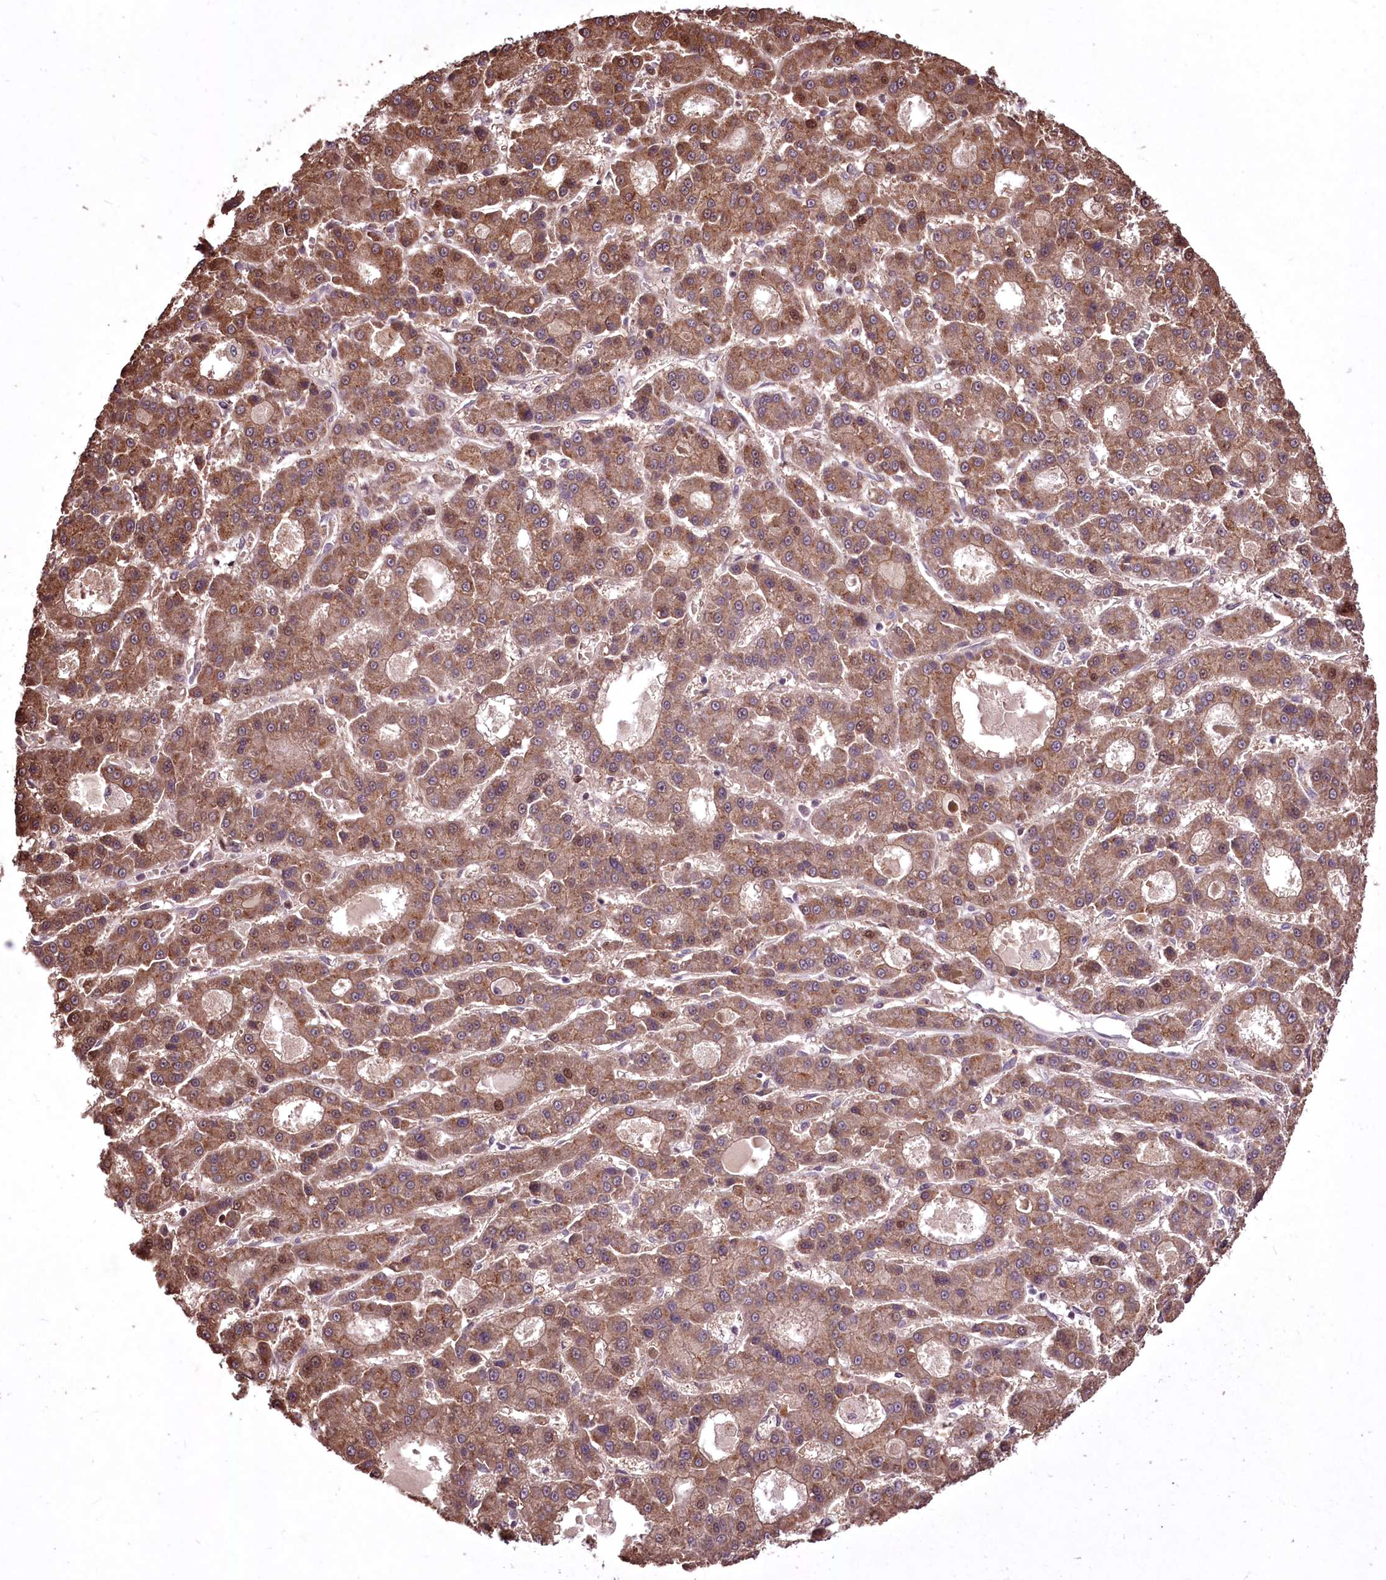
{"staining": {"intensity": "moderate", "quantity": ">75%", "location": "cytoplasmic/membranous"}, "tissue": "liver cancer", "cell_type": "Tumor cells", "image_type": "cancer", "snomed": [{"axis": "morphology", "description": "Carcinoma, Hepatocellular, NOS"}, {"axis": "topography", "description": "Liver"}], "caption": "Liver cancer (hepatocellular carcinoma) stained with a protein marker demonstrates moderate staining in tumor cells.", "gene": "ADRA1D", "patient": {"sex": "male", "age": 70}}